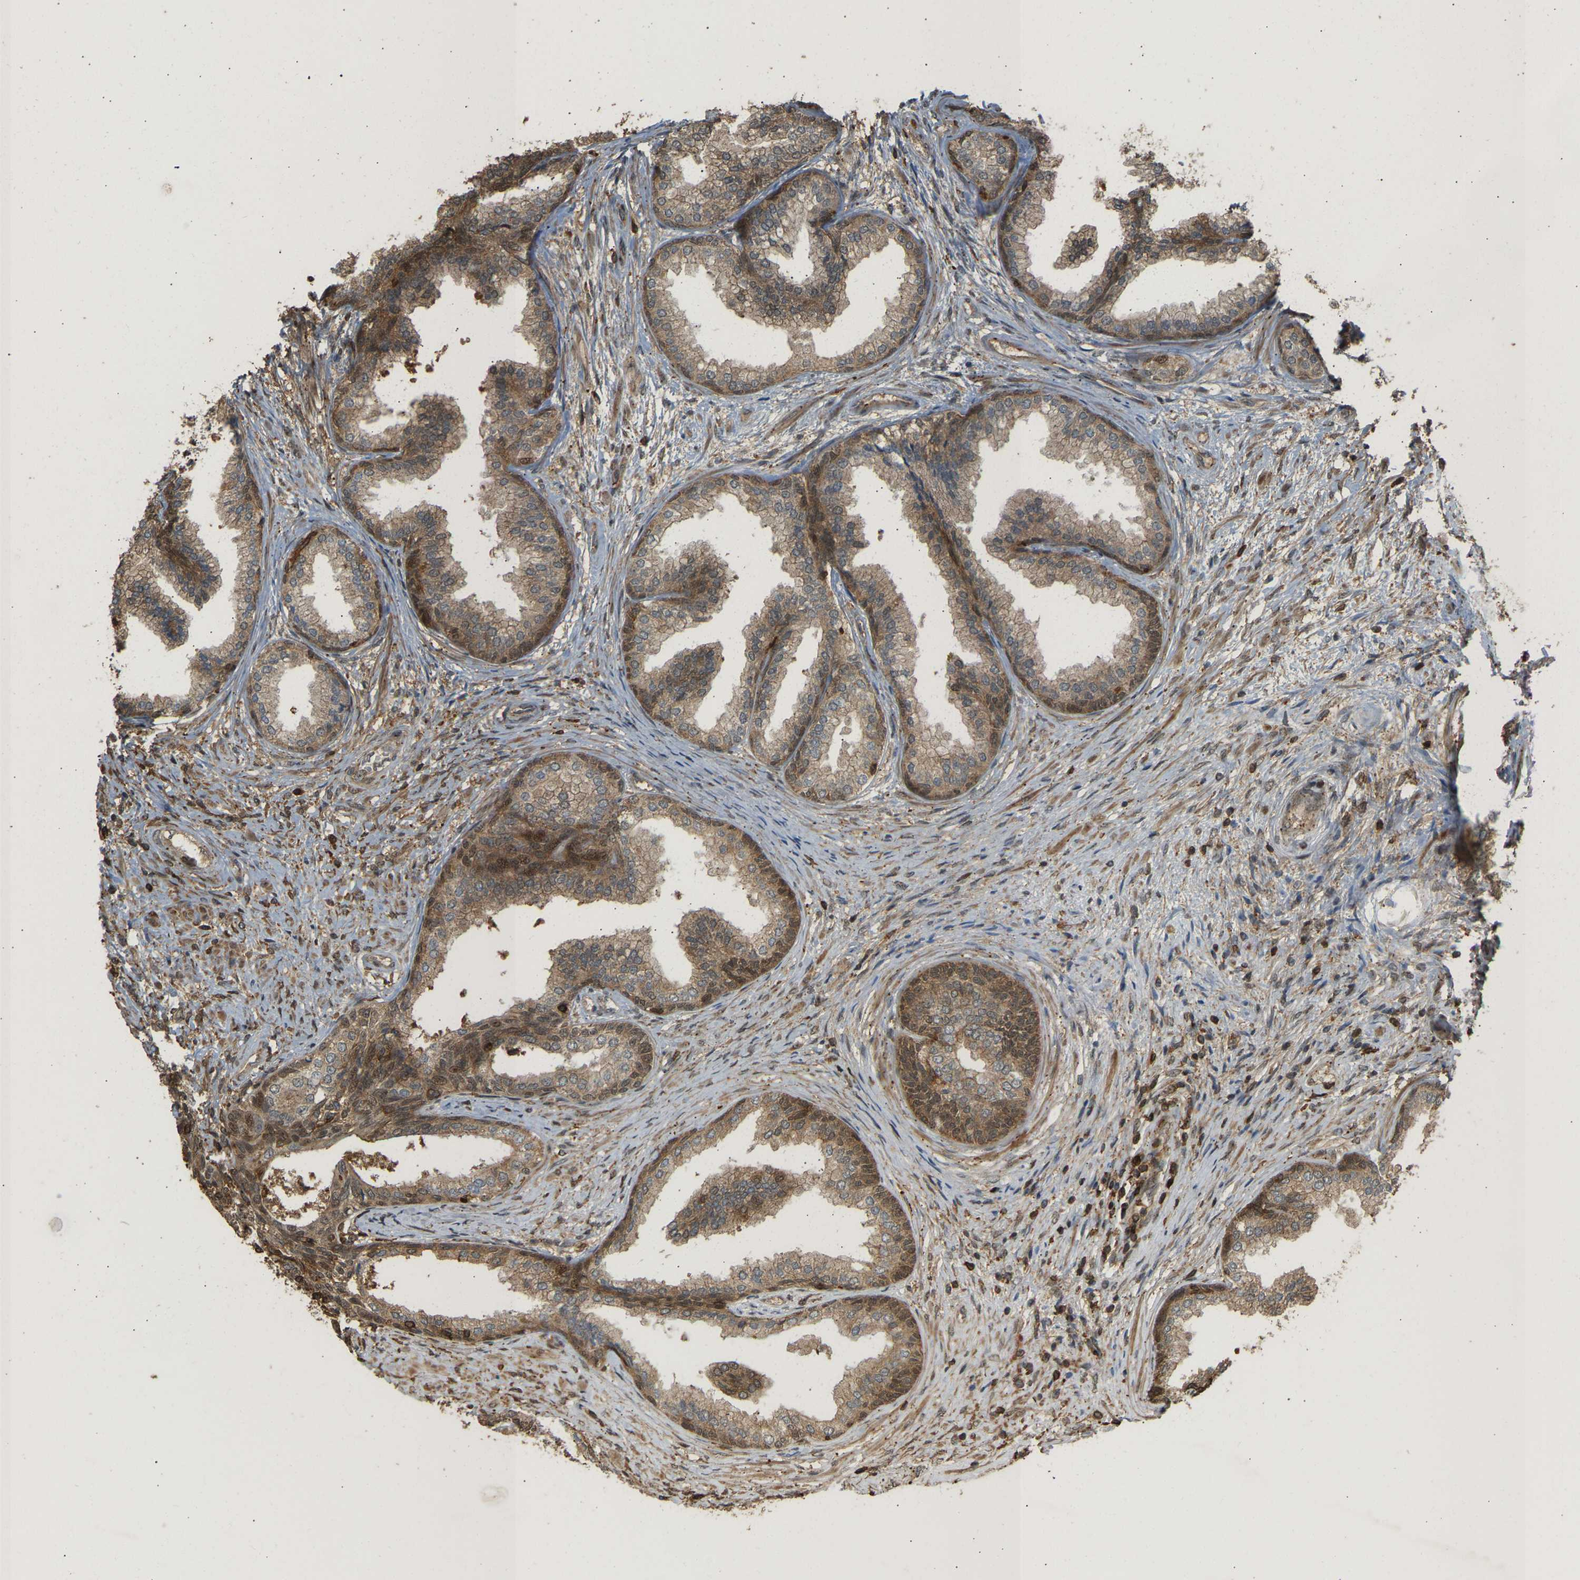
{"staining": {"intensity": "moderate", "quantity": ">75%", "location": "cytoplasmic/membranous"}, "tissue": "prostate", "cell_type": "Glandular cells", "image_type": "normal", "snomed": [{"axis": "morphology", "description": "Normal tissue, NOS"}, {"axis": "topography", "description": "Prostate"}], "caption": "IHC (DAB (3,3'-diaminobenzidine)) staining of benign human prostate exhibits moderate cytoplasmic/membranous protein positivity in about >75% of glandular cells. (Stains: DAB (3,3'-diaminobenzidine) in brown, nuclei in blue, Microscopy: brightfield microscopy at high magnification).", "gene": "ENSG00000282218", "patient": {"sex": "male", "age": 76}}